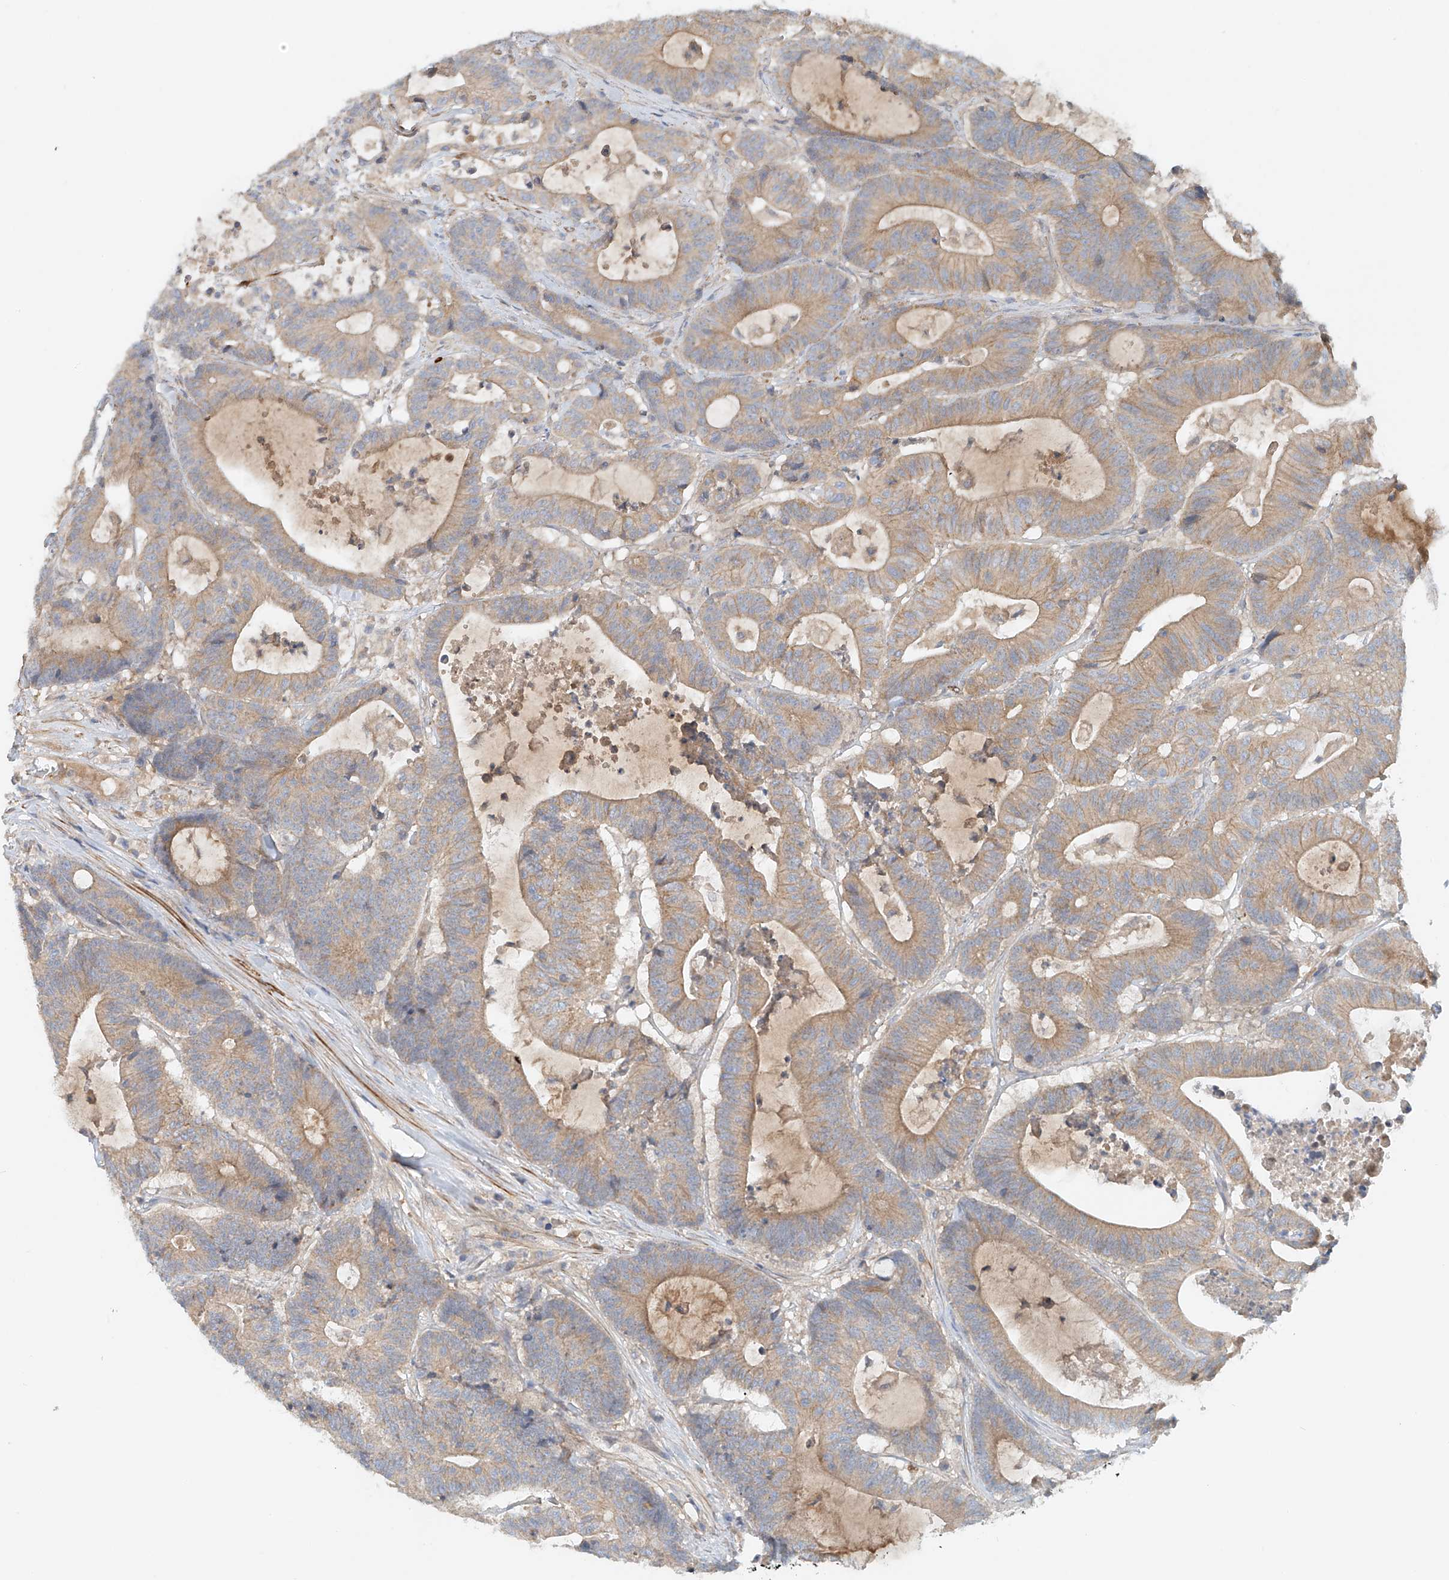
{"staining": {"intensity": "weak", "quantity": "25%-75%", "location": "cytoplasmic/membranous"}, "tissue": "colorectal cancer", "cell_type": "Tumor cells", "image_type": "cancer", "snomed": [{"axis": "morphology", "description": "Adenocarcinoma, NOS"}, {"axis": "topography", "description": "Colon"}], "caption": "A brown stain highlights weak cytoplasmic/membranous positivity of a protein in colorectal cancer (adenocarcinoma) tumor cells. (DAB IHC with brightfield microscopy, high magnification).", "gene": "LYRM9", "patient": {"sex": "female", "age": 84}}